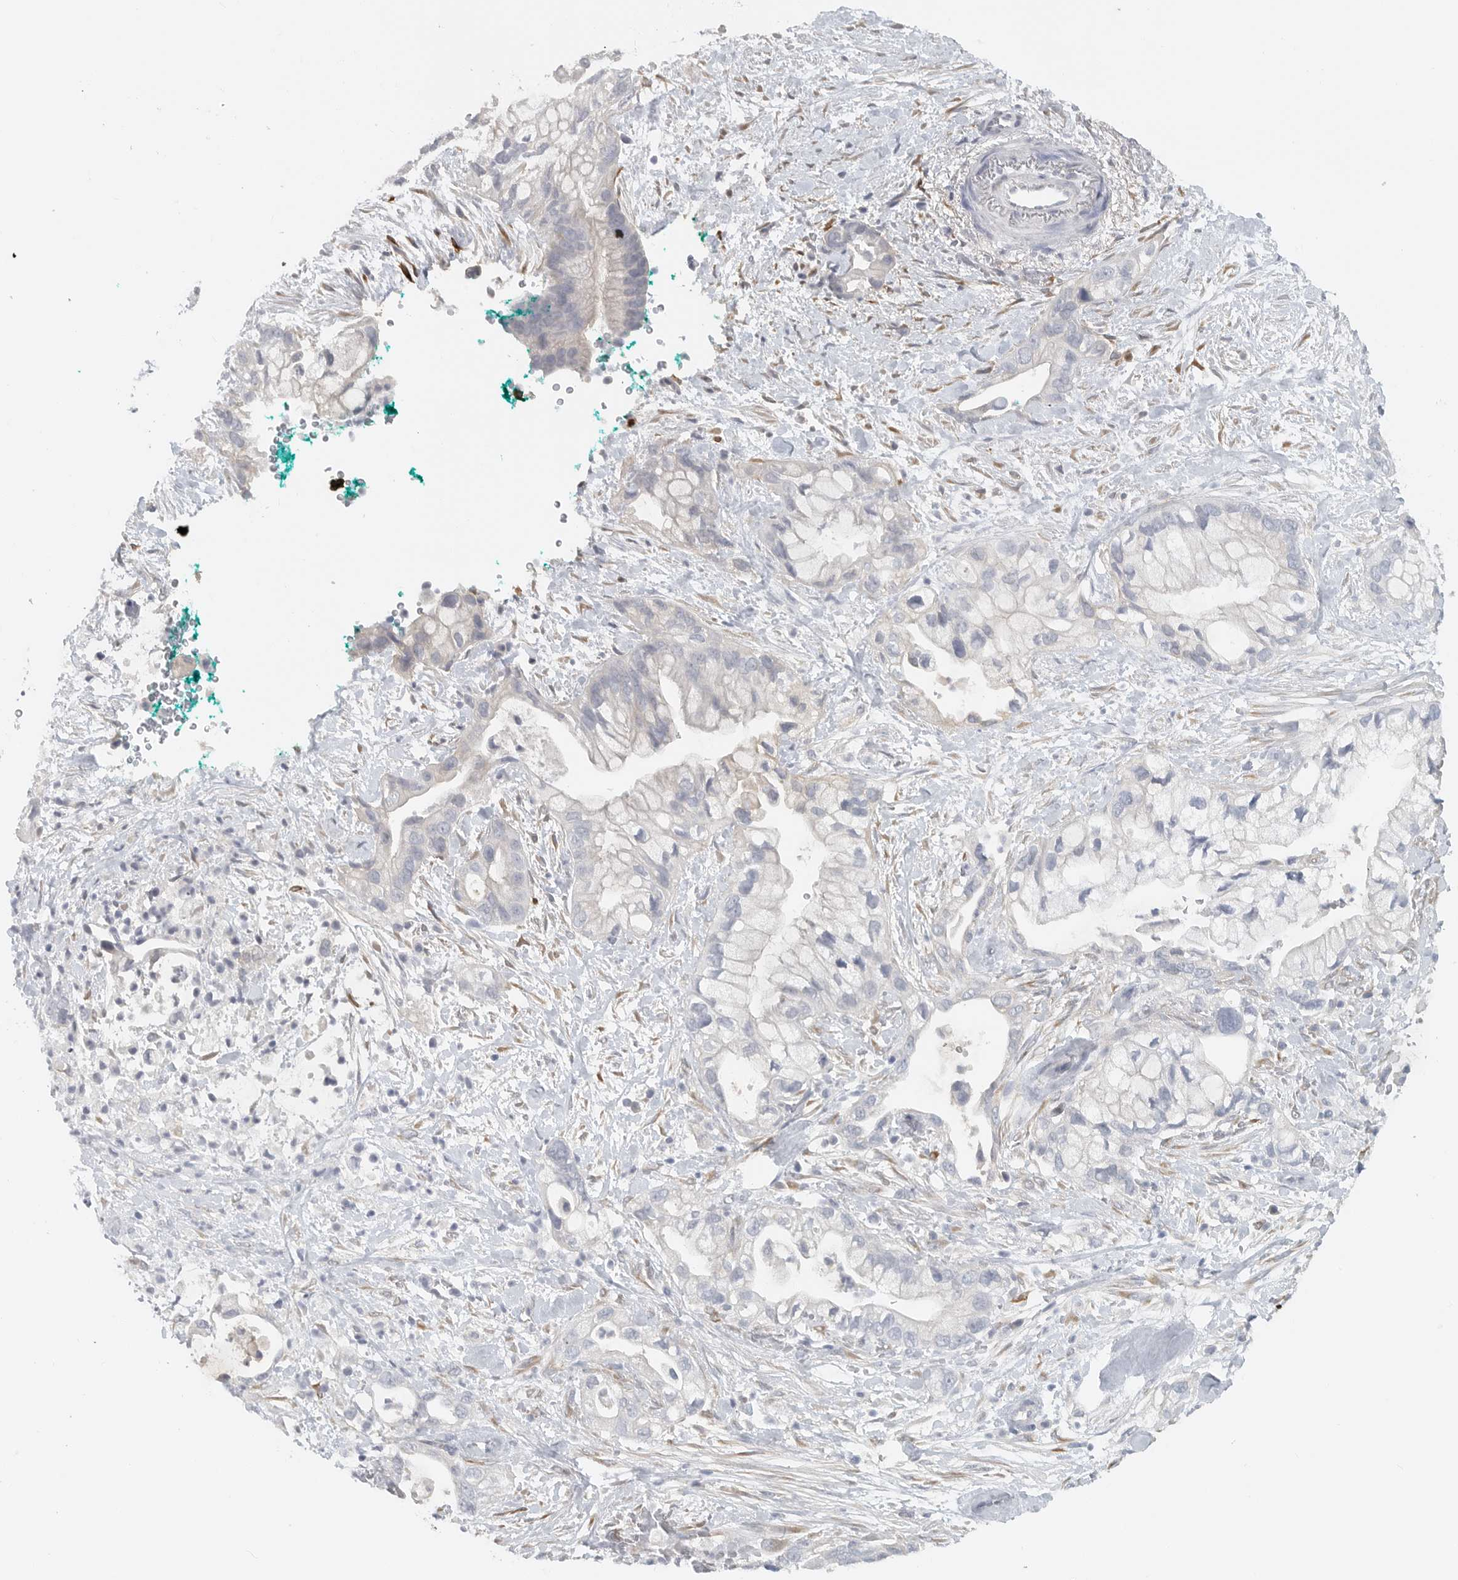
{"staining": {"intensity": "negative", "quantity": "none", "location": "none"}, "tissue": "pancreatic cancer", "cell_type": "Tumor cells", "image_type": "cancer", "snomed": [{"axis": "morphology", "description": "Adenocarcinoma, NOS"}, {"axis": "topography", "description": "Pancreas"}], "caption": "This is a micrograph of IHC staining of adenocarcinoma (pancreatic), which shows no expression in tumor cells. Brightfield microscopy of immunohistochemistry (IHC) stained with DAB (3,3'-diaminobenzidine) (brown) and hematoxylin (blue), captured at high magnification.", "gene": "PAM", "patient": {"sex": "male", "age": 53}}